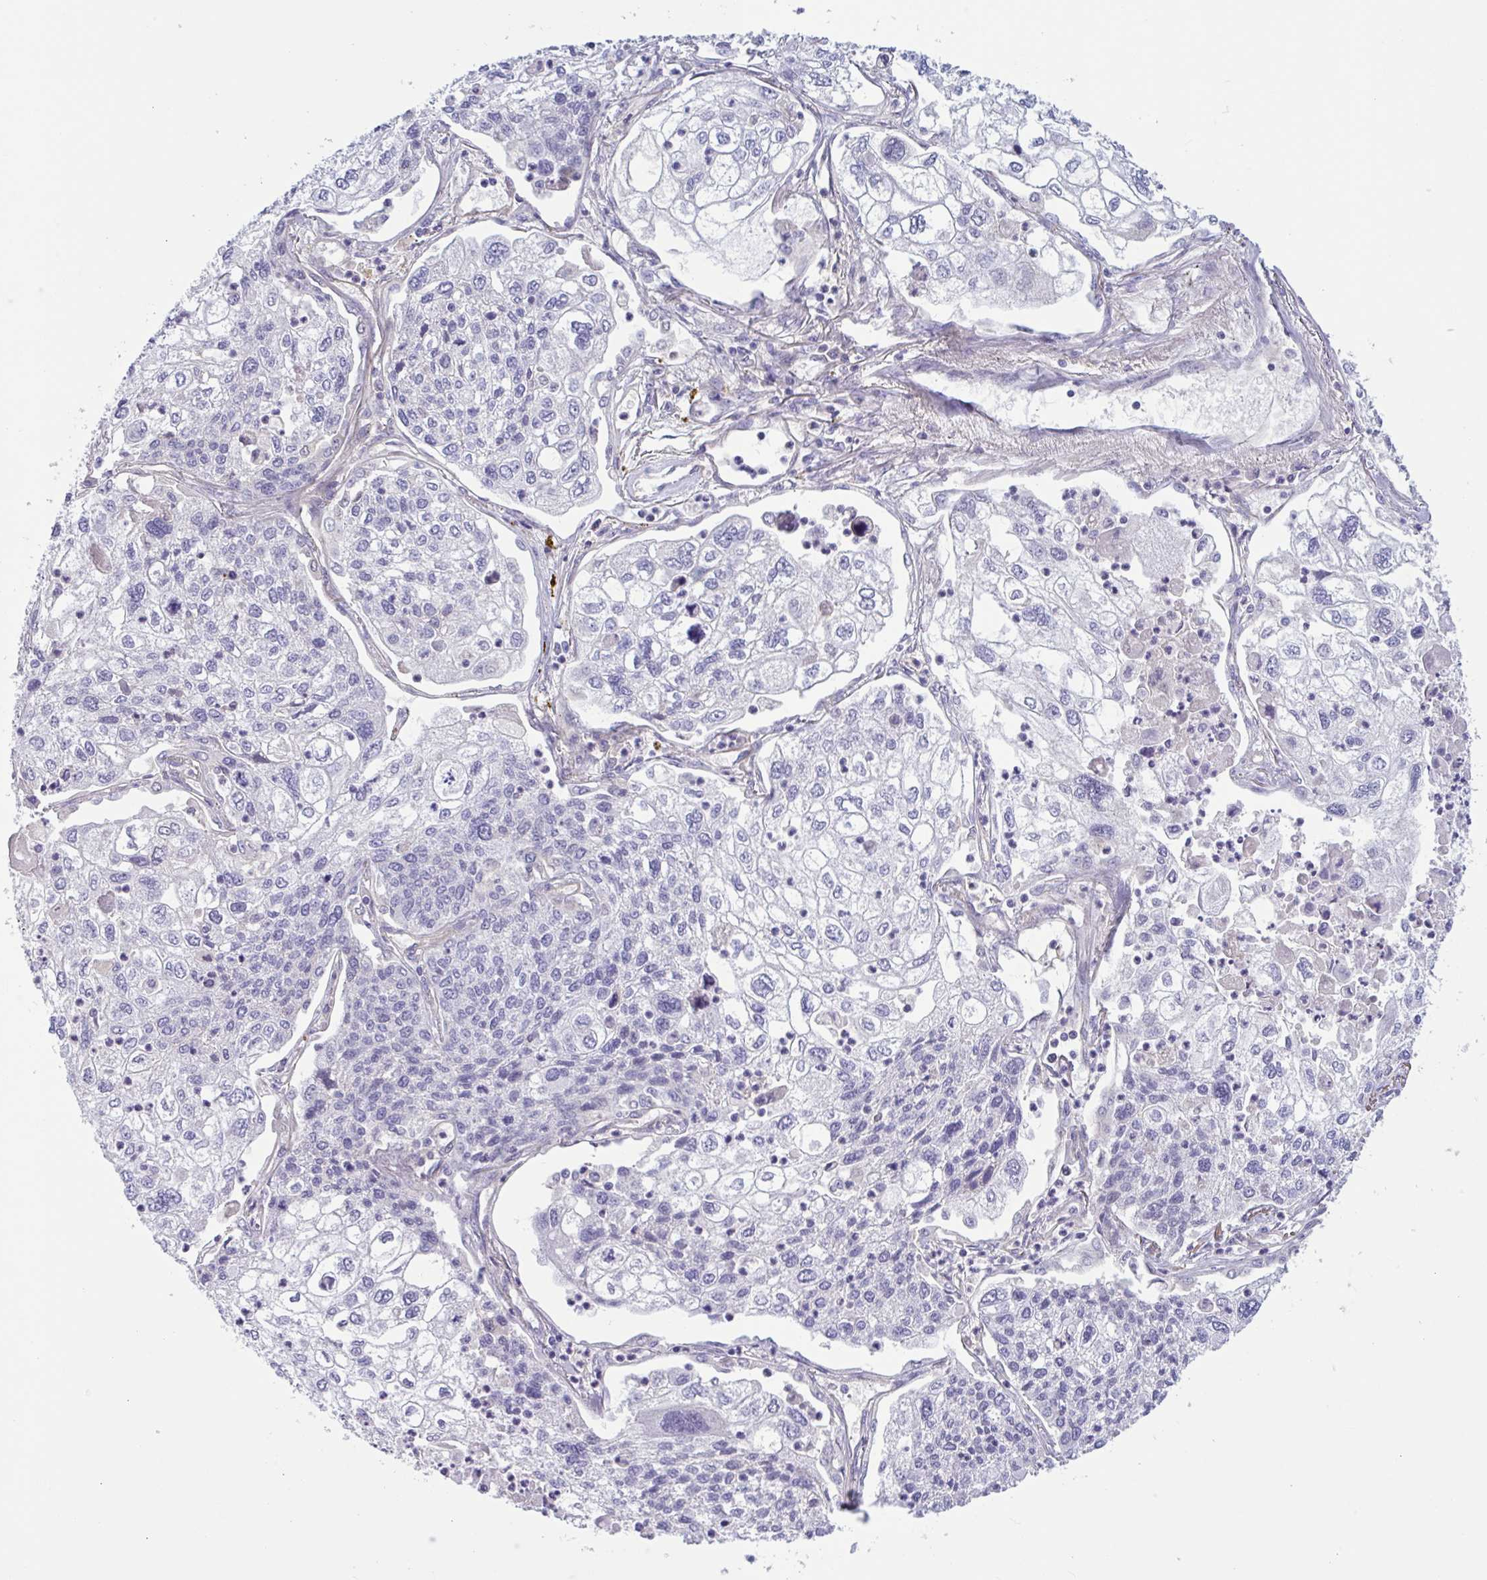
{"staining": {"intensity": "negative", "quantity": "none", "location": "none"}, "tissue": "lung cancer", "cell_type": "Tumor cells", "image_type": "cancer", "snomed": [{"axis": "morphology", "description": "Squamous cell carcinoma, NOS"}, {"axis": "topography", "description": "Lung"}], "caption": "Lung cancer was stained to show a protein in brown. There is no significant expression in tumor cells.", "gene": "TTC7B", "patient": {"sex": "male", "age": 74}}